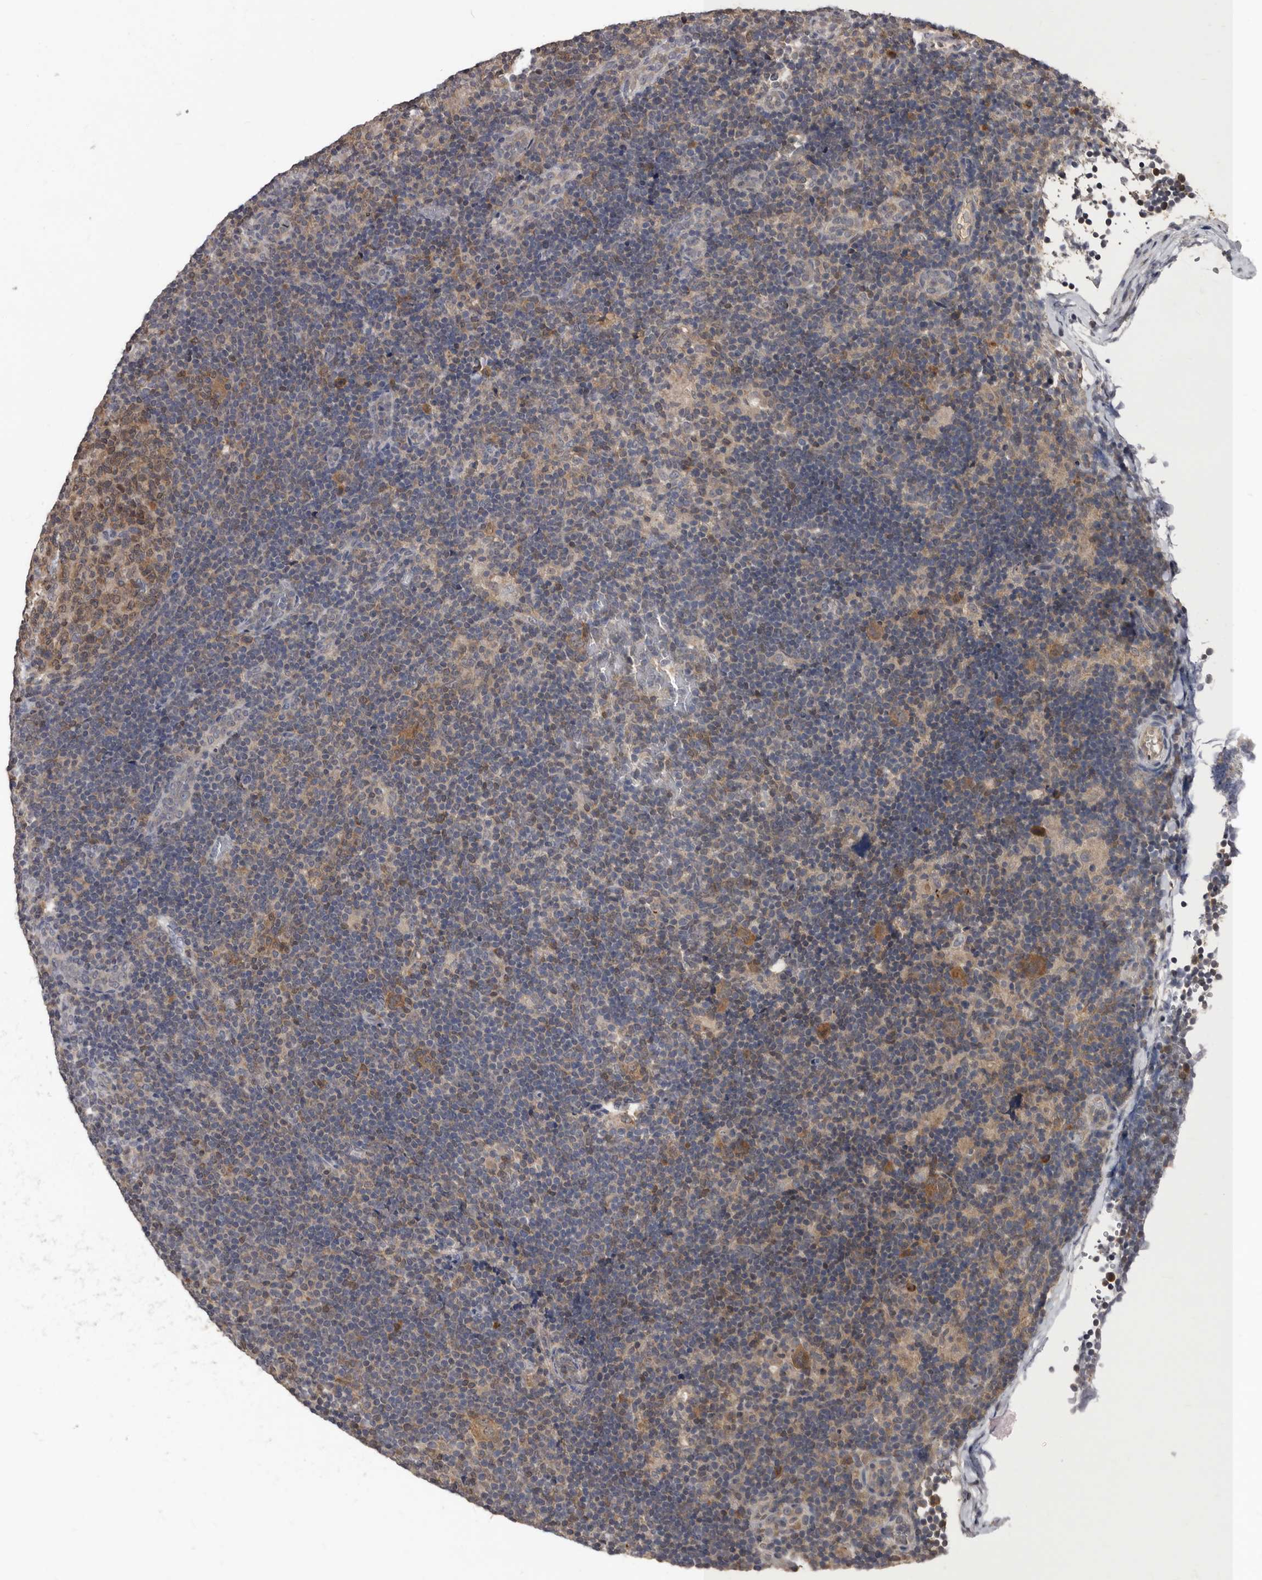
{"staining": {"intensity": "moderate", "quantity": ">75%", "location": "cytoplasmic/membranous"}, "tissue": "lymphoma", "cell_type": "Tumor cells", "image_type": "cancer", "snomed": [{"axis": "morphology", "description": "Hodgkin's disease, NOS"}, {"axis": "topography", "description": "Lymph node"}], "caption": "Protein expression analysis of lymphoma reveals moderate cytoplasmic/membranous expression in about >75% of tumor cells.", "gene": "PMVK", "patient": {"sex": "female", "age": 57}}